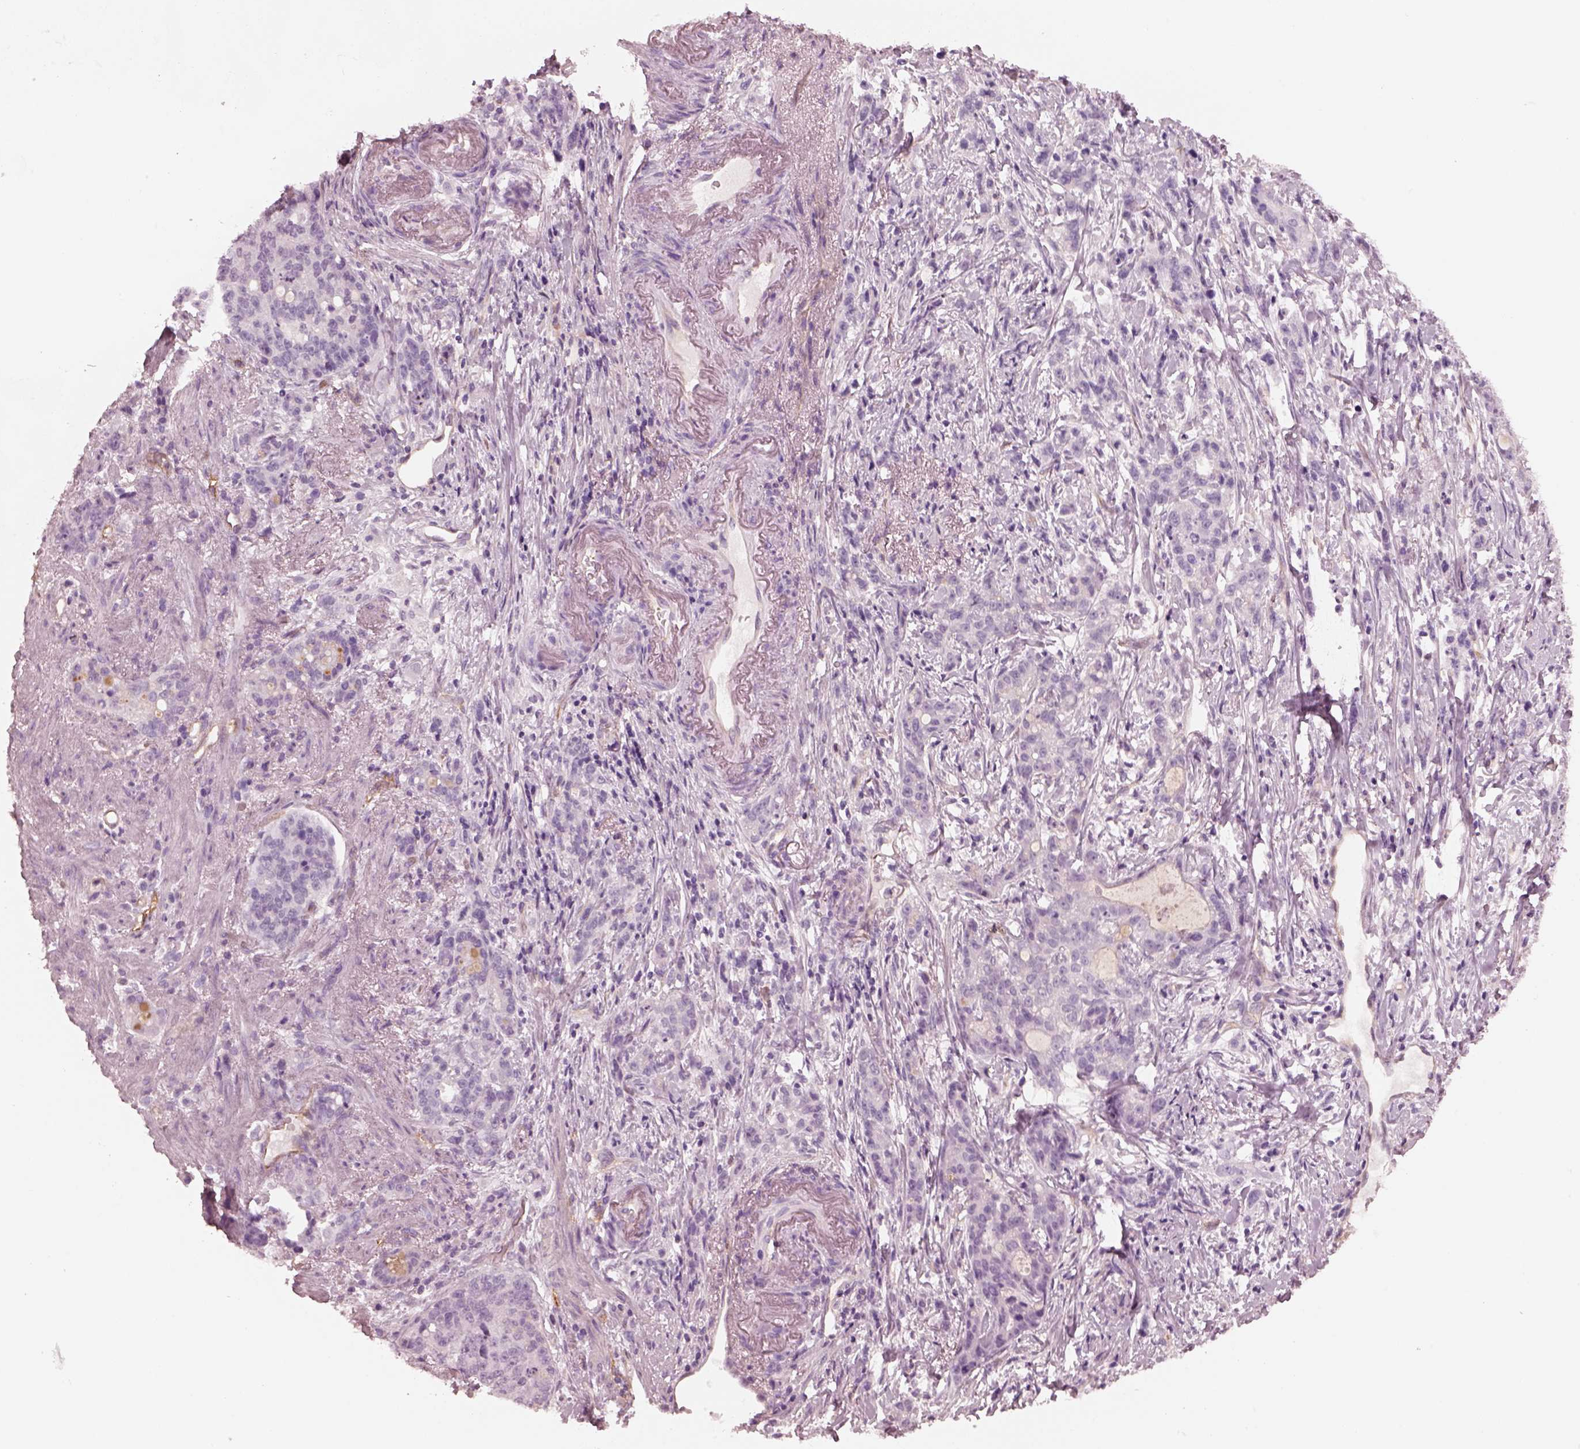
{"staining": {"intensity": "negative", "quantity": "none", "location": "none"}, "tissue": "stomach cancer", "cell_type": "Tumor cells", "image_type": "cancer", "snomed": [{"axis": "morphology", "description": "Adenocarcinoma, NOS"}, {"axis": "topography", "description": "Stomach, lower"}], "caption": "A histopathology image of human stomach adenocarcinoma is negative for staining in tumor cells. The staining was performed using DAB (3,3'-diaminobenzidine) to visualize the protein expression in brown, while the nuclei were stained in blue with hematoxylin (Magnification: 20x).", "gene": "EIF4E1B", "patient": {"sex": "male", "age": 88}}